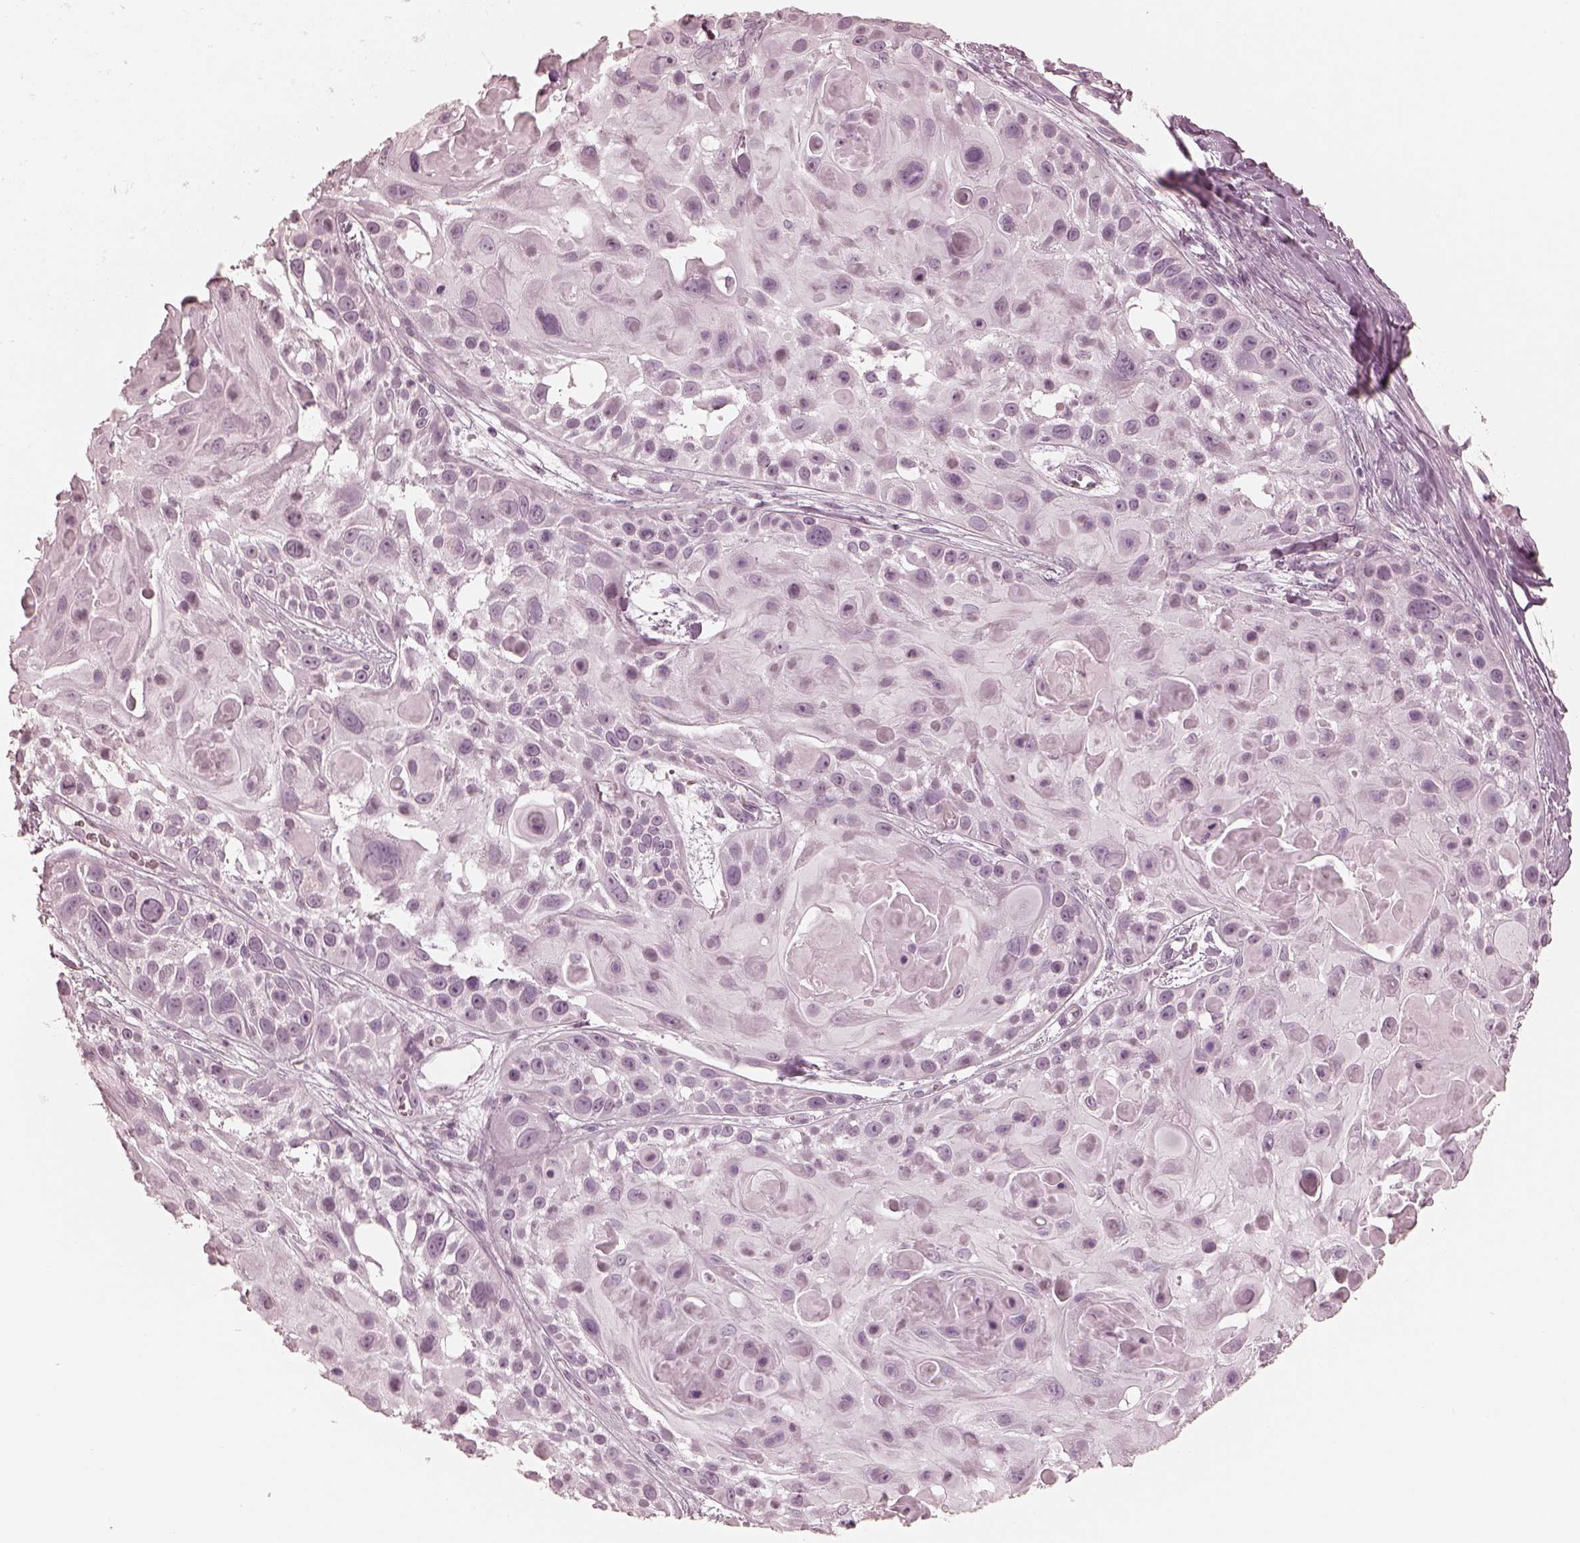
{"staining": {"intensity": "negative", "quantity": "none", "location": "none"}, "tissue": "skin cancer", "cell_type": "Tumor cells", "image_type": "cancer", "snomed": [{"axis": "morphology", "description": "Squamous cell carcinoma, NOS"}, {"axis": "topography", "description": "Skin"}, {"axis": "topography", "description": "Anal"}], "caption": "Tumor cells show no significant staining in skin cancer.", "gene": "CALR3", "patient": {"sex": "female", "age": 75}}